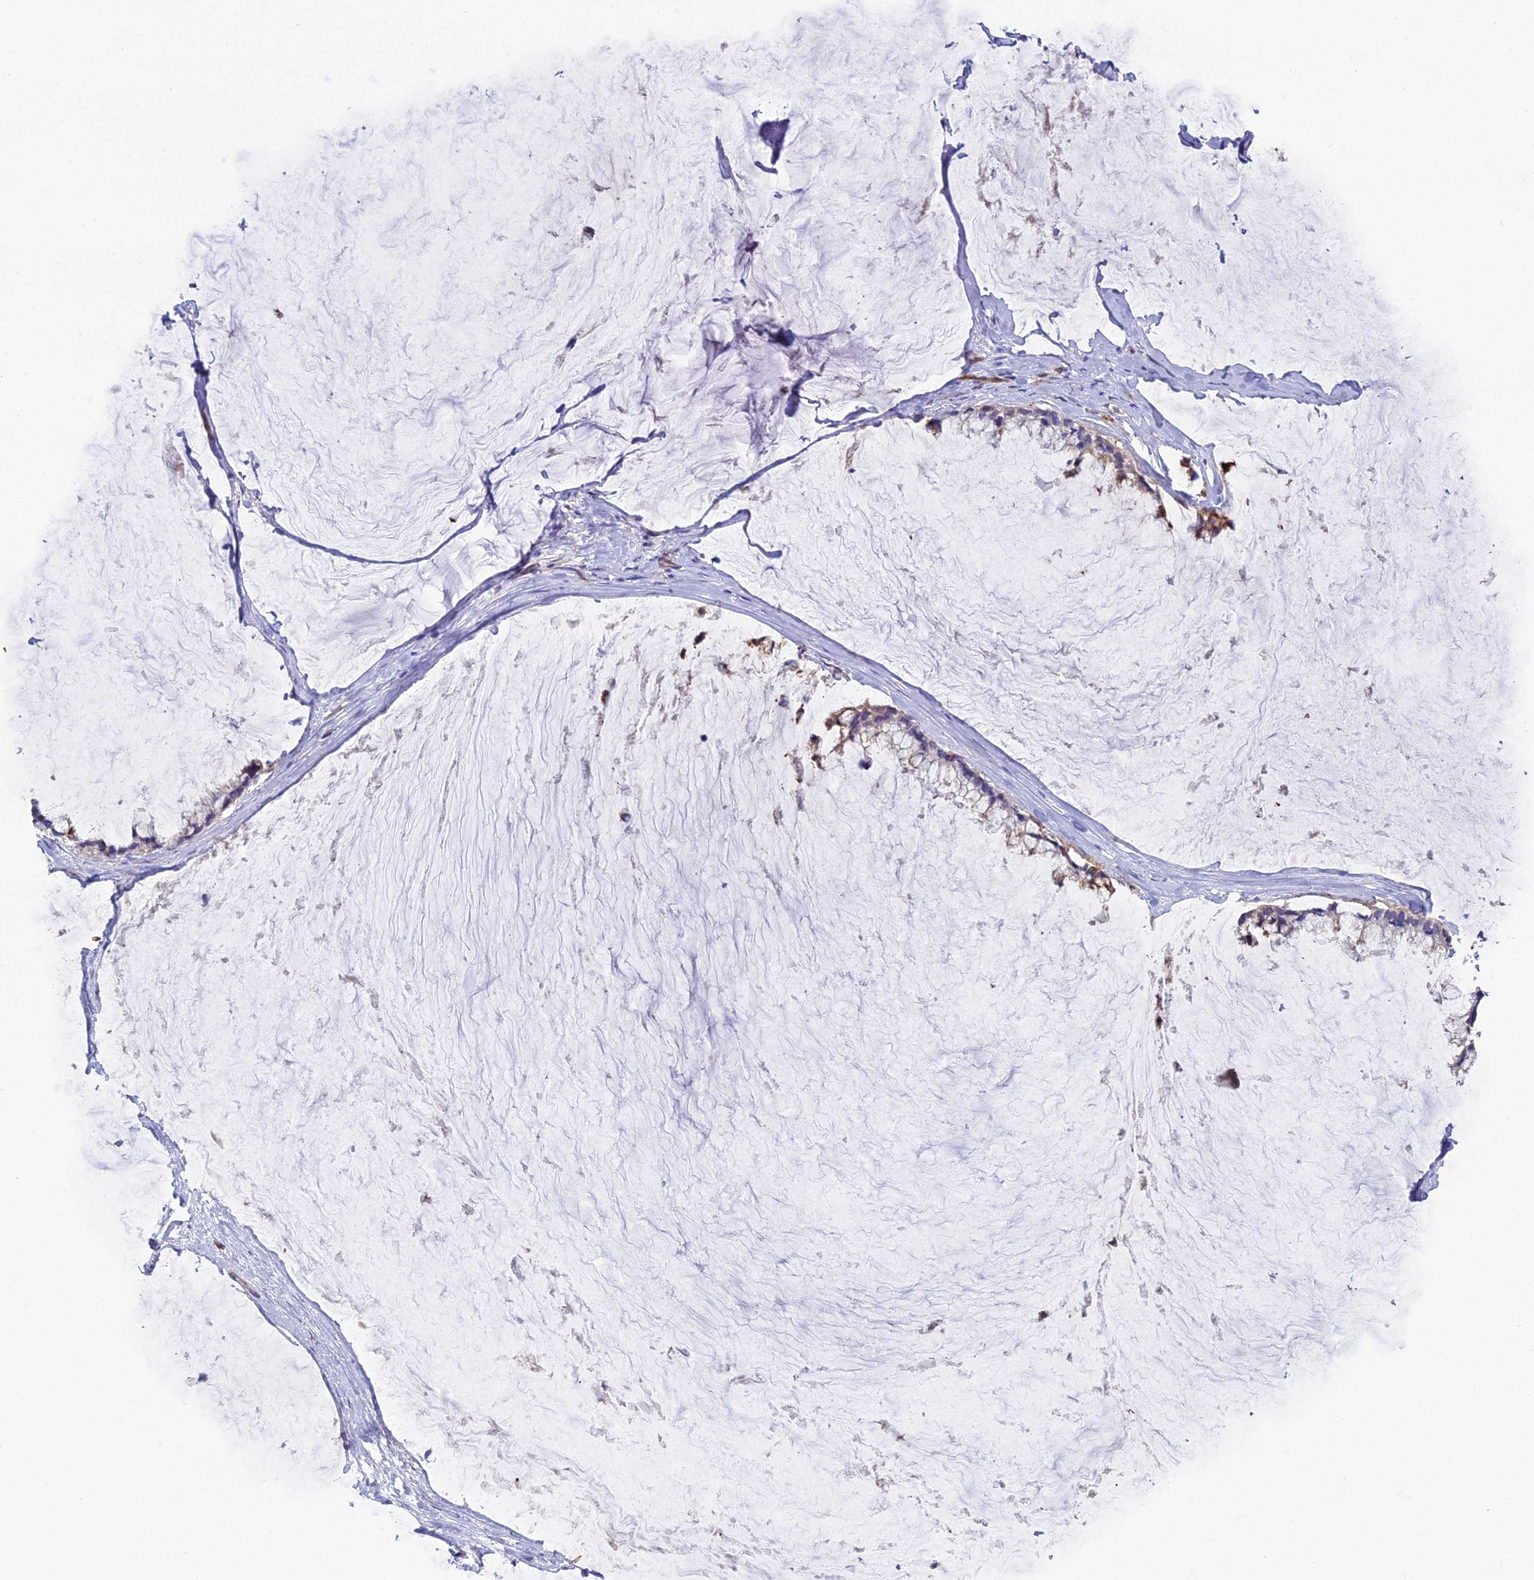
{"staining": {"intensity": "moderate", "quantity": "<25%", "location": "cytoplasmic/membranous"}, "tissue": "ovarian cancer", "cell_type": "Tumor cells", "image_type": "cancer", "snomed": [{"axis": "morphology", "description": "Cystadenocarcinoma, mucinous, NOS"}, {"axis": "topography", "description": "Ovary"}], "caption": "Protein expression analysis of mucinous cystadenocarcinoma (ovarian) shows moderate cytoplasmic/membranous staining in approximately <25% of tumor cells. Nuclei are stained in blue.", "gene": "CFAP47", "patient": {"sex": "female", "age": 39}}